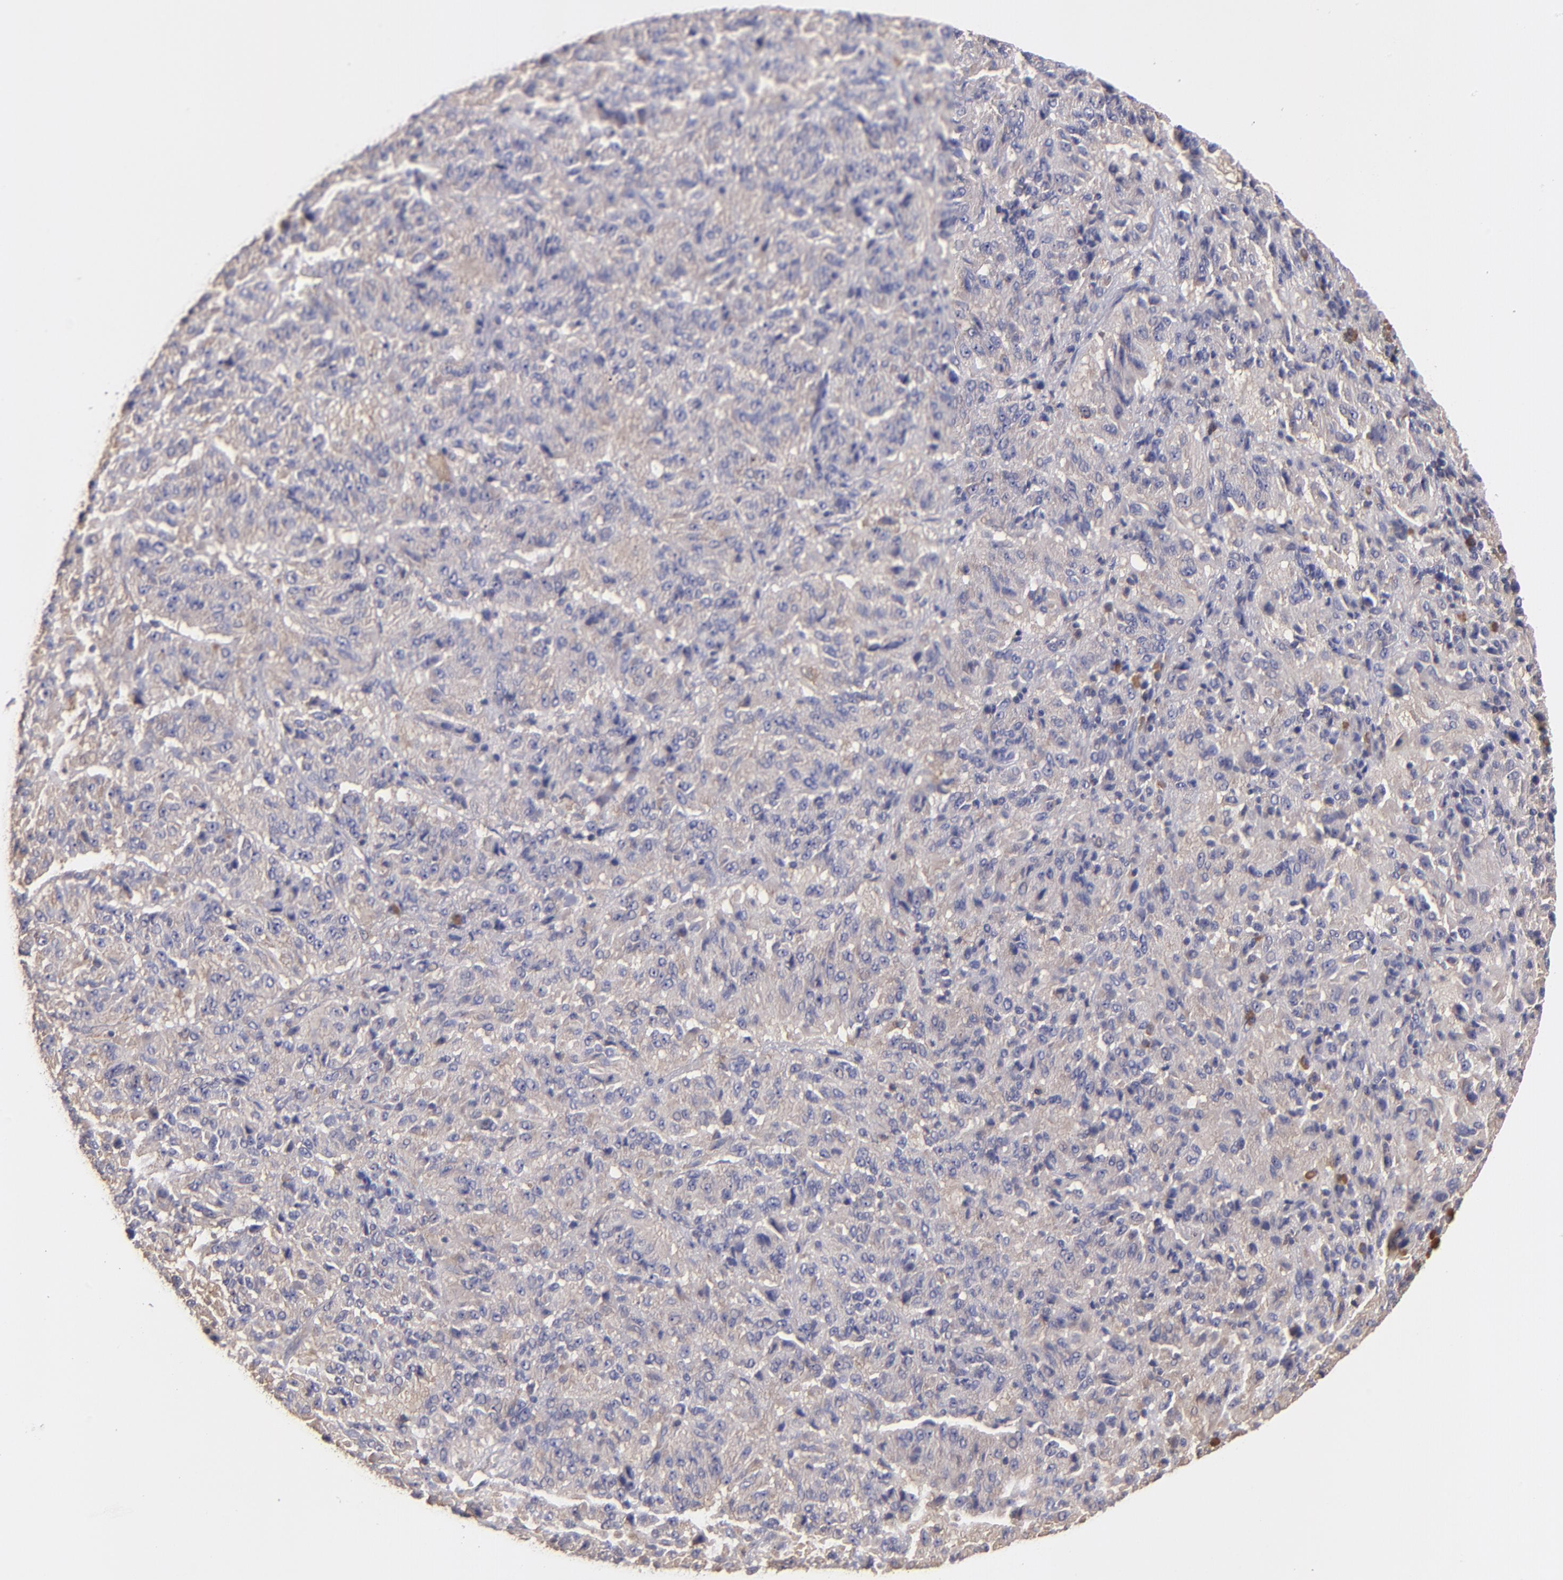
{"staining": {"intensity": "weak", "quantity": "25%-75%", "location": "cytoplasmic/membranous"}, "tissue": "melanoma", "cell_type": "Tumor cells", "image_type": "cancer", "snomed": [{"axis": "morphology", "description": "Malignant melanoma, Metastatic site"}, {"axis": "topography", "description": "Lung"}], "caption": "IHC micrograph of human melanoma stained for a protein (brown), which demonstrates low levels of weak cytoplasmic/membranous staining in about 25%-75% of tumor cells.", "gene": "CARS1", "patient": {"sex": "male", "age": 64}}